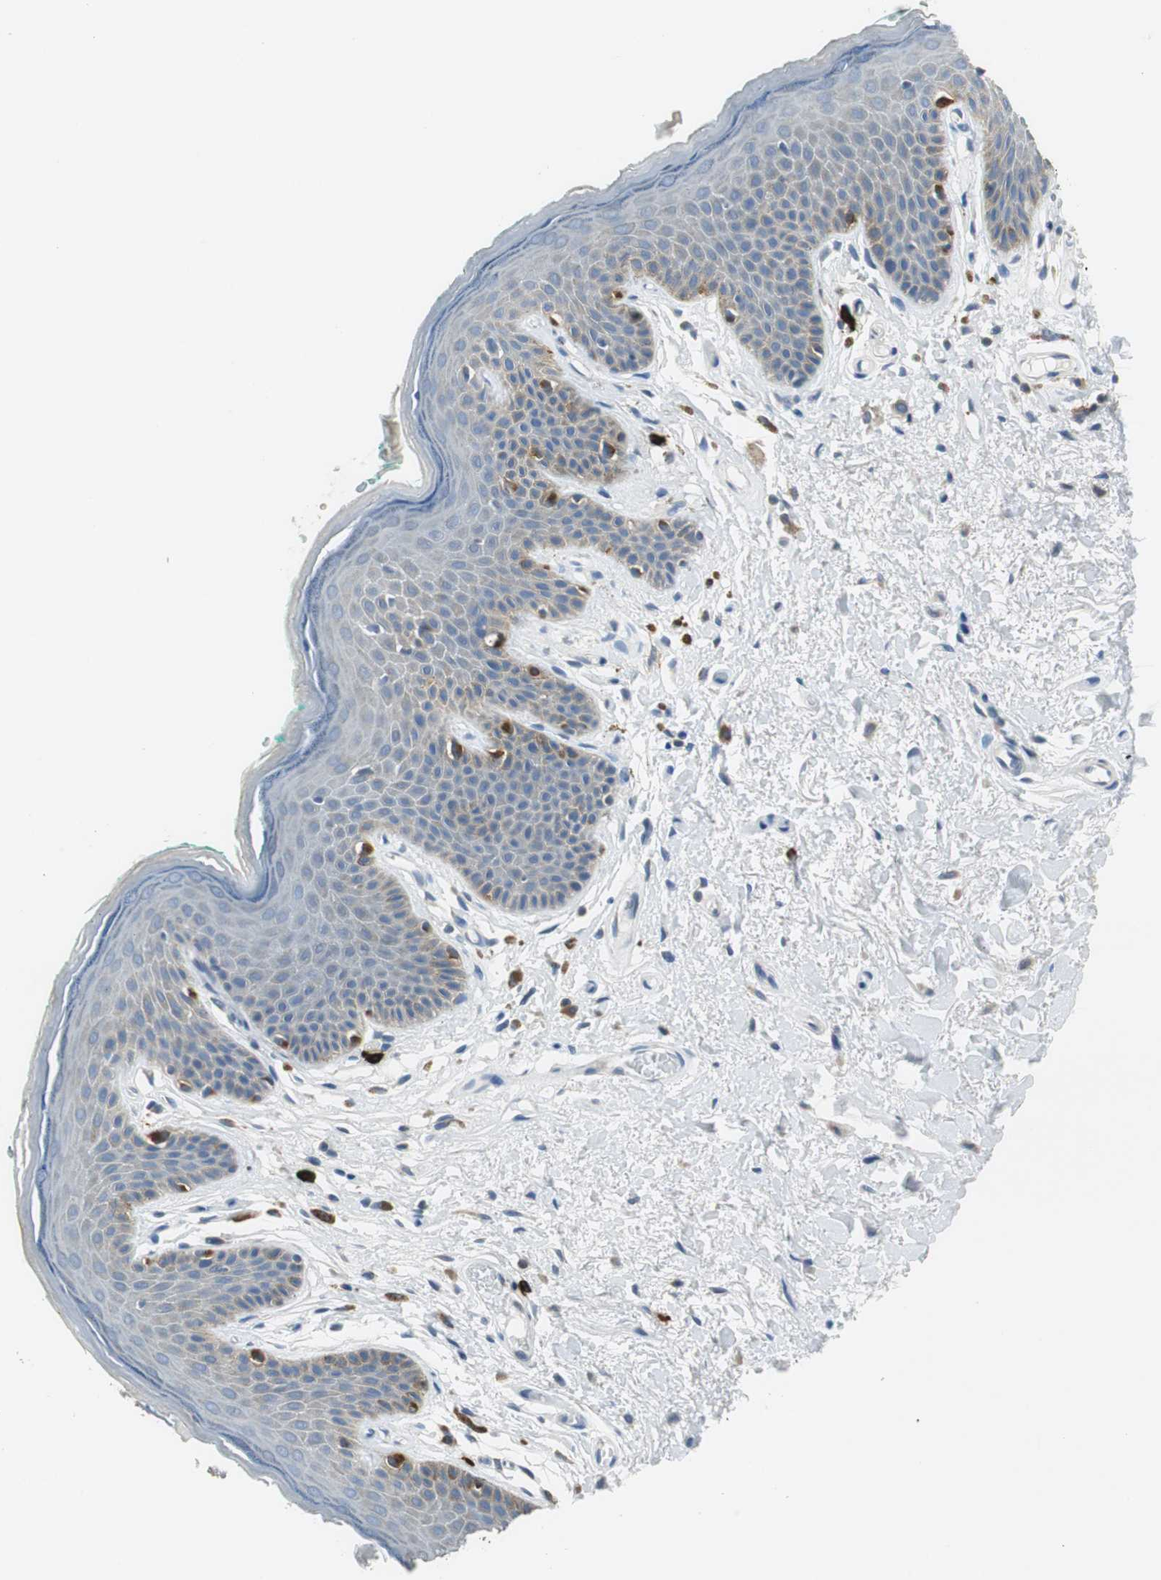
{"staining": {"intensity": "weak", "quantity": "<25%", "location": "cytoplasmic/membranous"}, "tissue": "skin", "cell_type": "Epidermal cells", "image_type": "normal", "snomed": [{"axis": "morphology", "description": "Normal tissue, NOS"}, {"axis": "topography", "description": "Anal"}], "caption": "High power microscopy image of an immunohistochemistry photomicrograph of unremarkable skin, revealing no significant staining in epidermal cells. The staining is performed using DAB (3,3'-diaminobenzidine) brown chromogen with nuclei counter-stained in using hematoxylin.", "gene": "CPA3", "patient": {"sex": "male", "age": 74}}